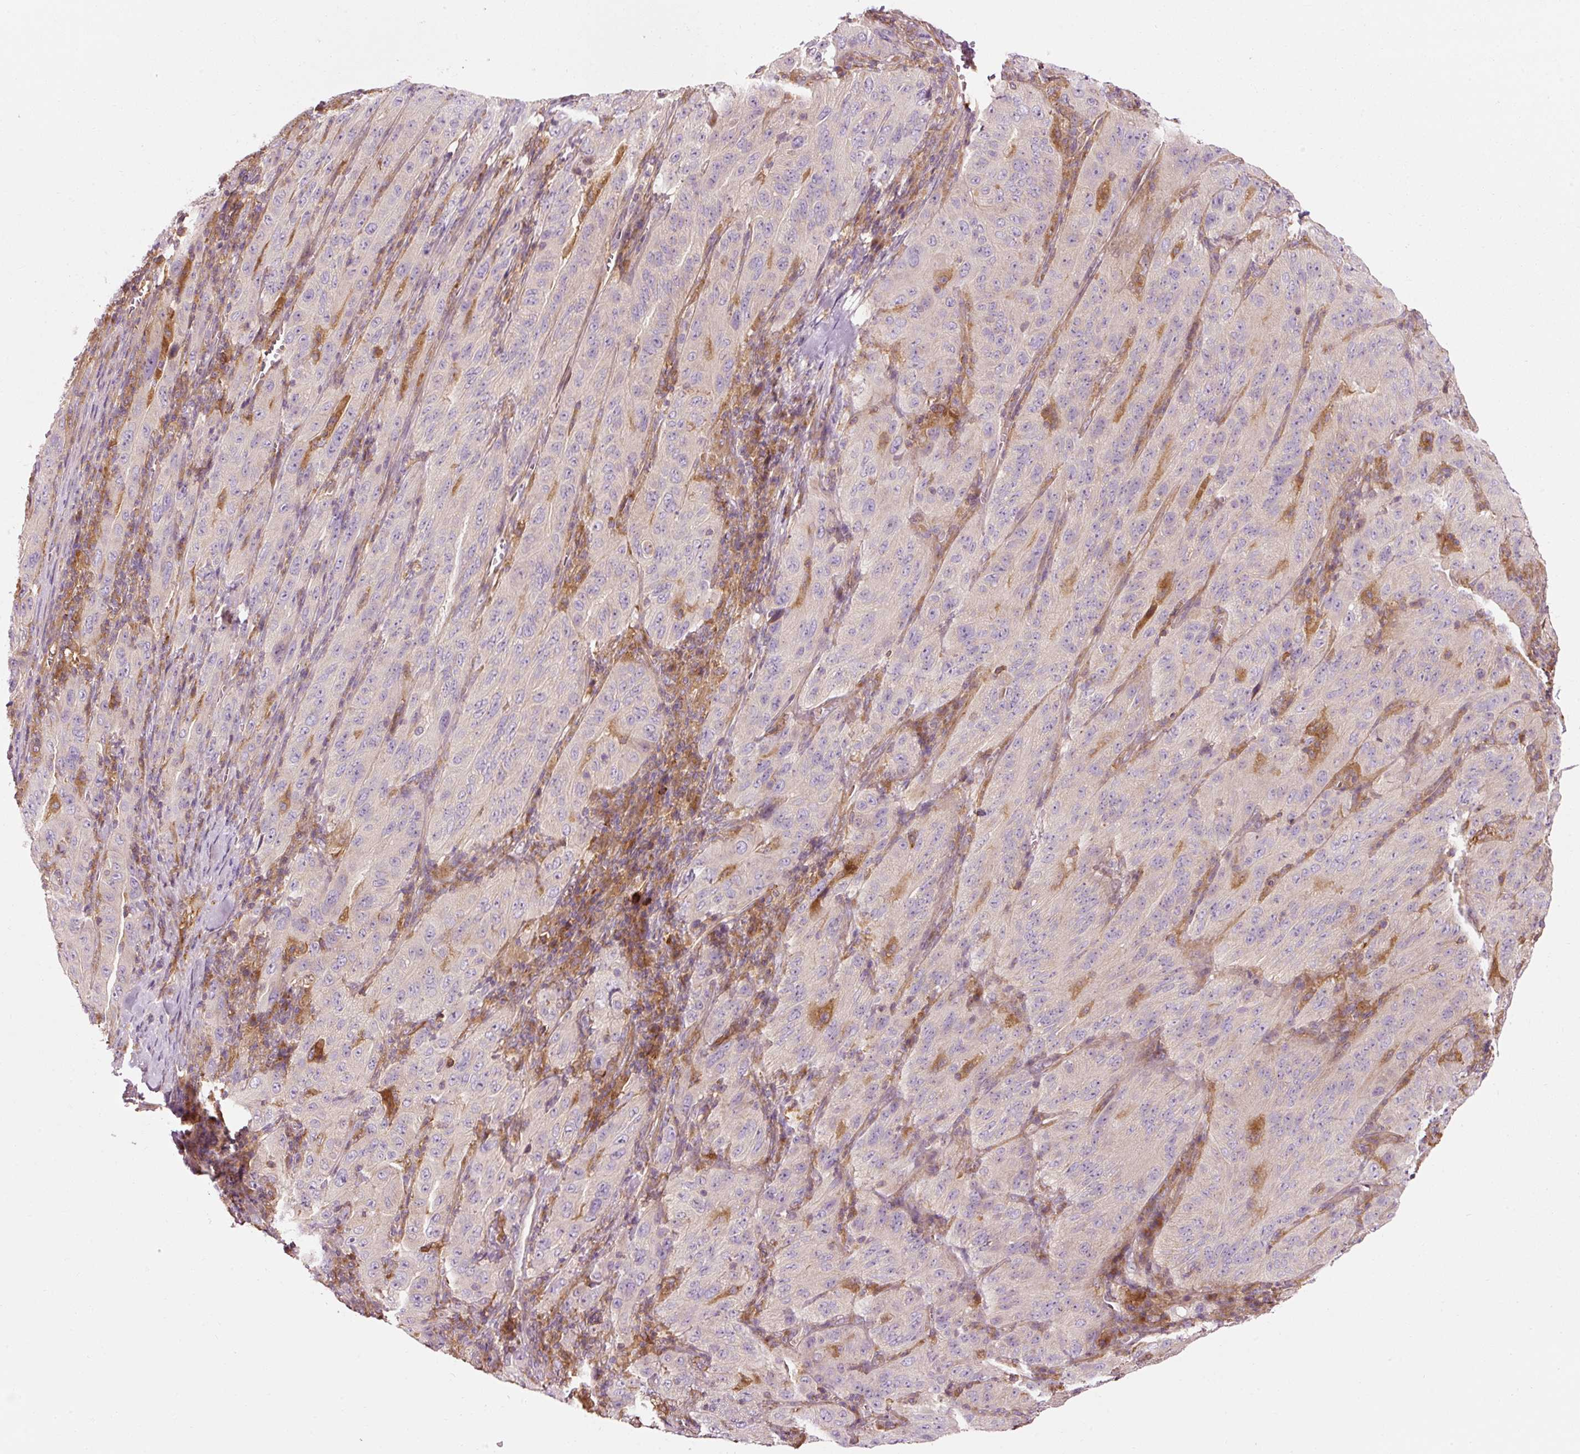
{"staining": {"intensity": "negative", "quantity": "none", "location": "none"}, "tissue": "pancreatic cancer", "cell_type": "Tumor cells", "image_type": "cancer", "snomed": [{"axis": "morphology", "description": "Adenocarcinoma, NOS"}, {"axis": "topography", "description": "Pancreas"}], "caption": "The micrograph demonstrates no staining of tumor cells in pancreatic adenocarcinoma. (DAB (3,3'-diaminobenzidine) immunohistochemistry visualized using brightfield microscopy, high magnification).", "gene": "NAPA", "patient": {"sex": "male", "age": 63}}